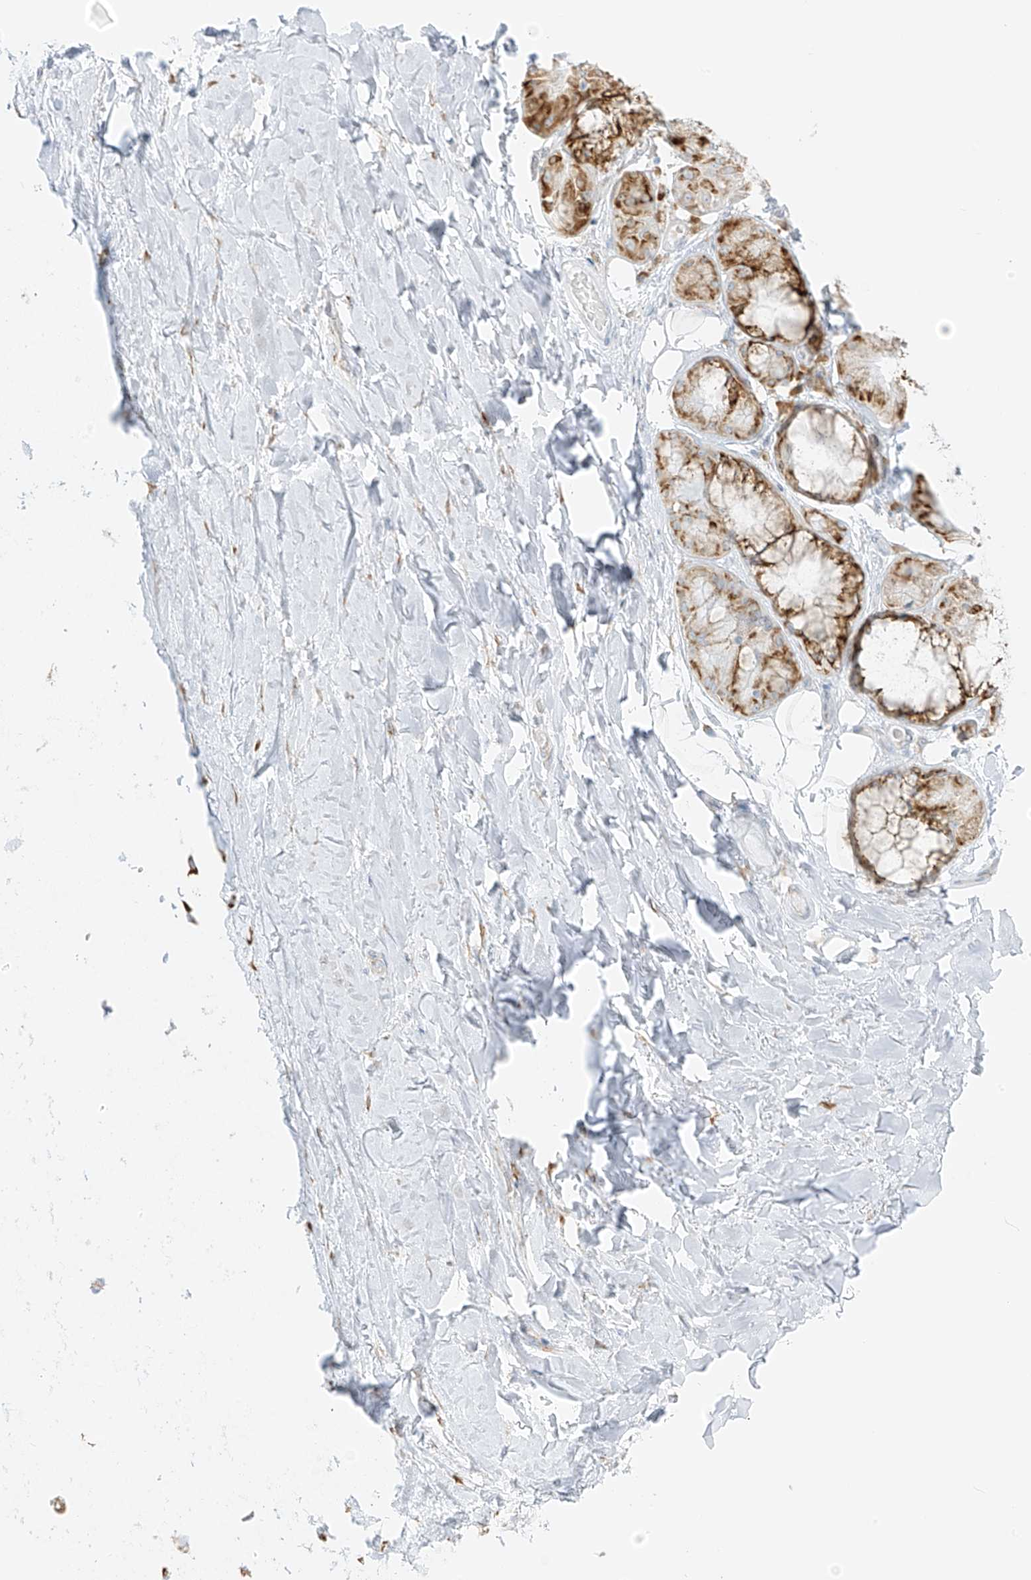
{"staining": {"intensity": "negative", "quantity": "none", "location": "none"}, "tissue": "soft tissue", "cell_type": "Fibroblasts", "image_type": "normal", "snomed": [{"axis": "morphology", "description": "Normal tissue, NOS"}, {"axis": "morphology", "description": "Squamous cell carcinoma, NOS"}, {"axis": "topography", "description": "Lymph node"}, {"axis": "topography", "description": "Bronchus"}, {"axis": "topography", "description": "Lung"}], "caption": "Immunohistochemistry histopathology image of unremarkable soft tissue: soft tissue stained with DAB reveals no significant protein expression in fibroblasts.", "gene": "LRRC59", "patient": {"sex": "male", "age": 66}}